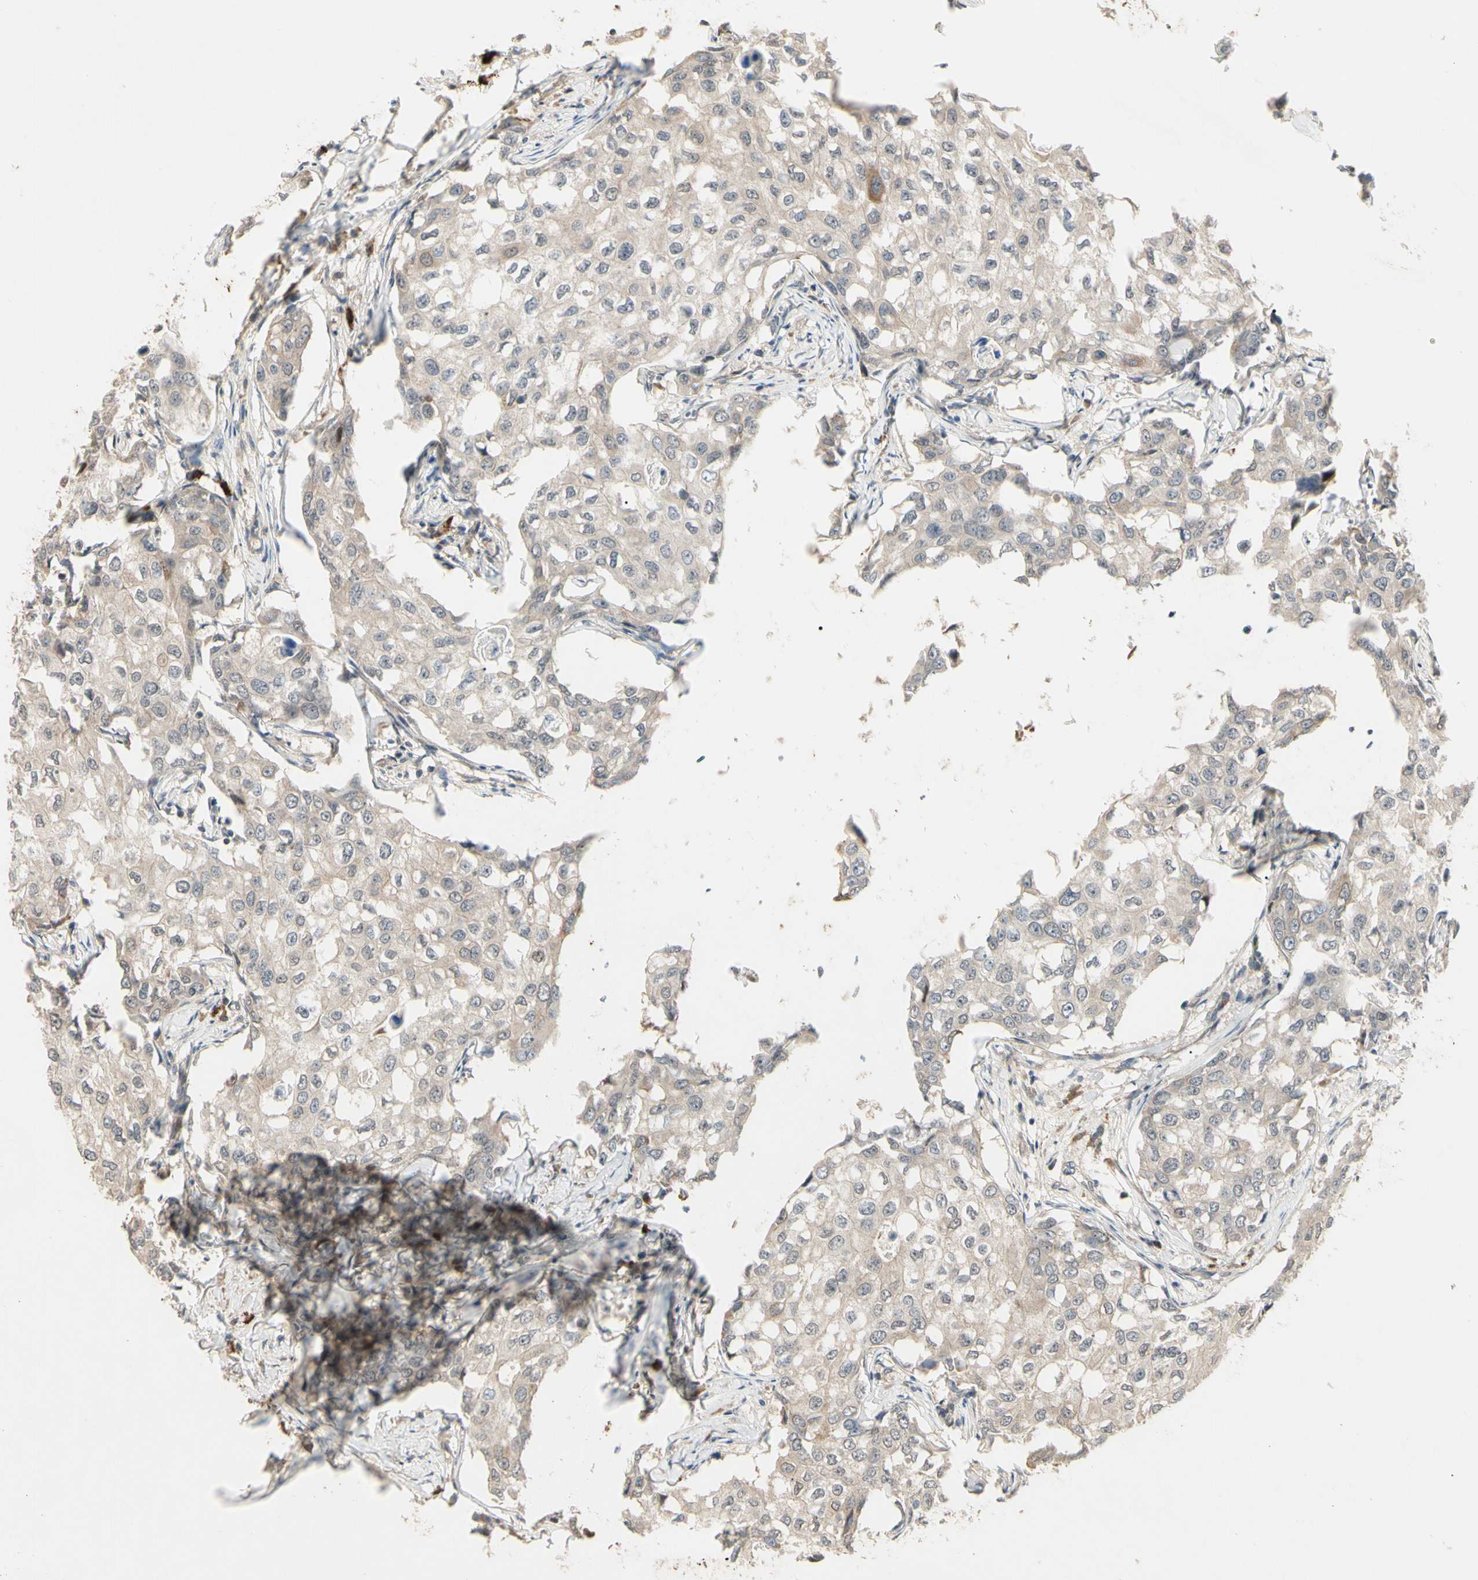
{"staining": {"intensity": "weak", "quantity": "25%-75%", "location": "cytoplasmic/membranous"}, "tissue": "breast cancer", "cell_type": "Tumor cells", "image_type": "cancer", "snomed": [{"axis": "morphology", "description": "Duct carcinoma"}, {"axis": "topography", "description": "Breast"}], "caption": "Protein staining exhibits weak cytoplasmic/membranous positivity in about 25%-75% of tumor cells in breast cancer.", "gene": "ATG4C", "patient": {"sex": "female", "age": 27}}